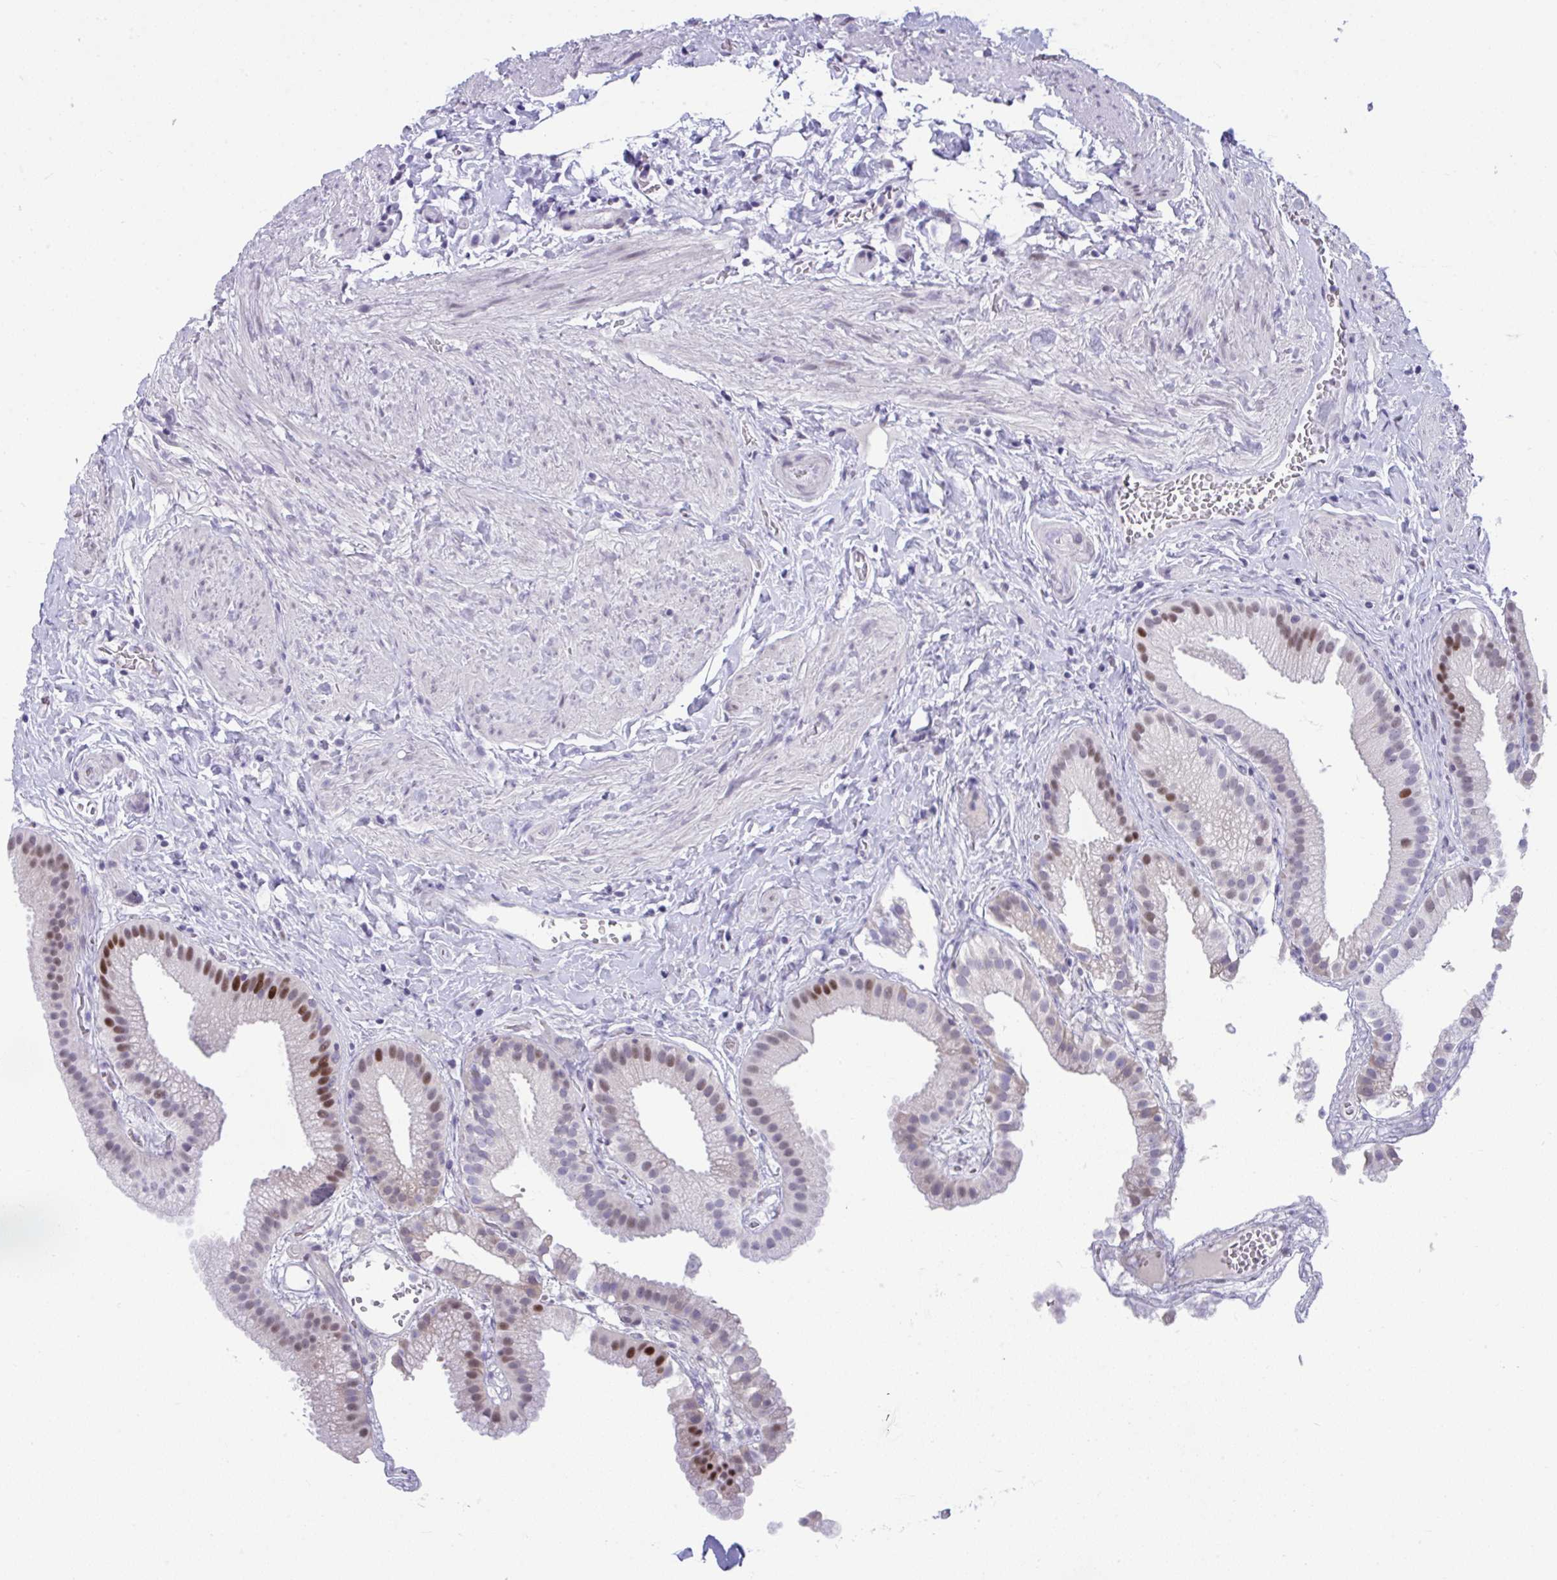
{"staining": {"intensity": "moderate", "quantity": "25%-75%", "location": "nuclear"}, "tissue": "gallbladder", "cell_type": "Glandular cells", "image_type": "normal", "snomed": [{"axis": "morphology", "description": "Normal tissue, NOS"}, {"axis": "topography", "description": "Gallbladder"}], "caption": "Benign gallbladder displays moderate nuclear expression in about 25%-75% of glandular cells, visualized by immunohistochemistry. The staining was performed using DAB, with brown indicating positive protein expression. Nuclei are stained blue with hematoxylin.", "gene": "SLC35C2", "patient": {"sex": "female", "age": 63}}